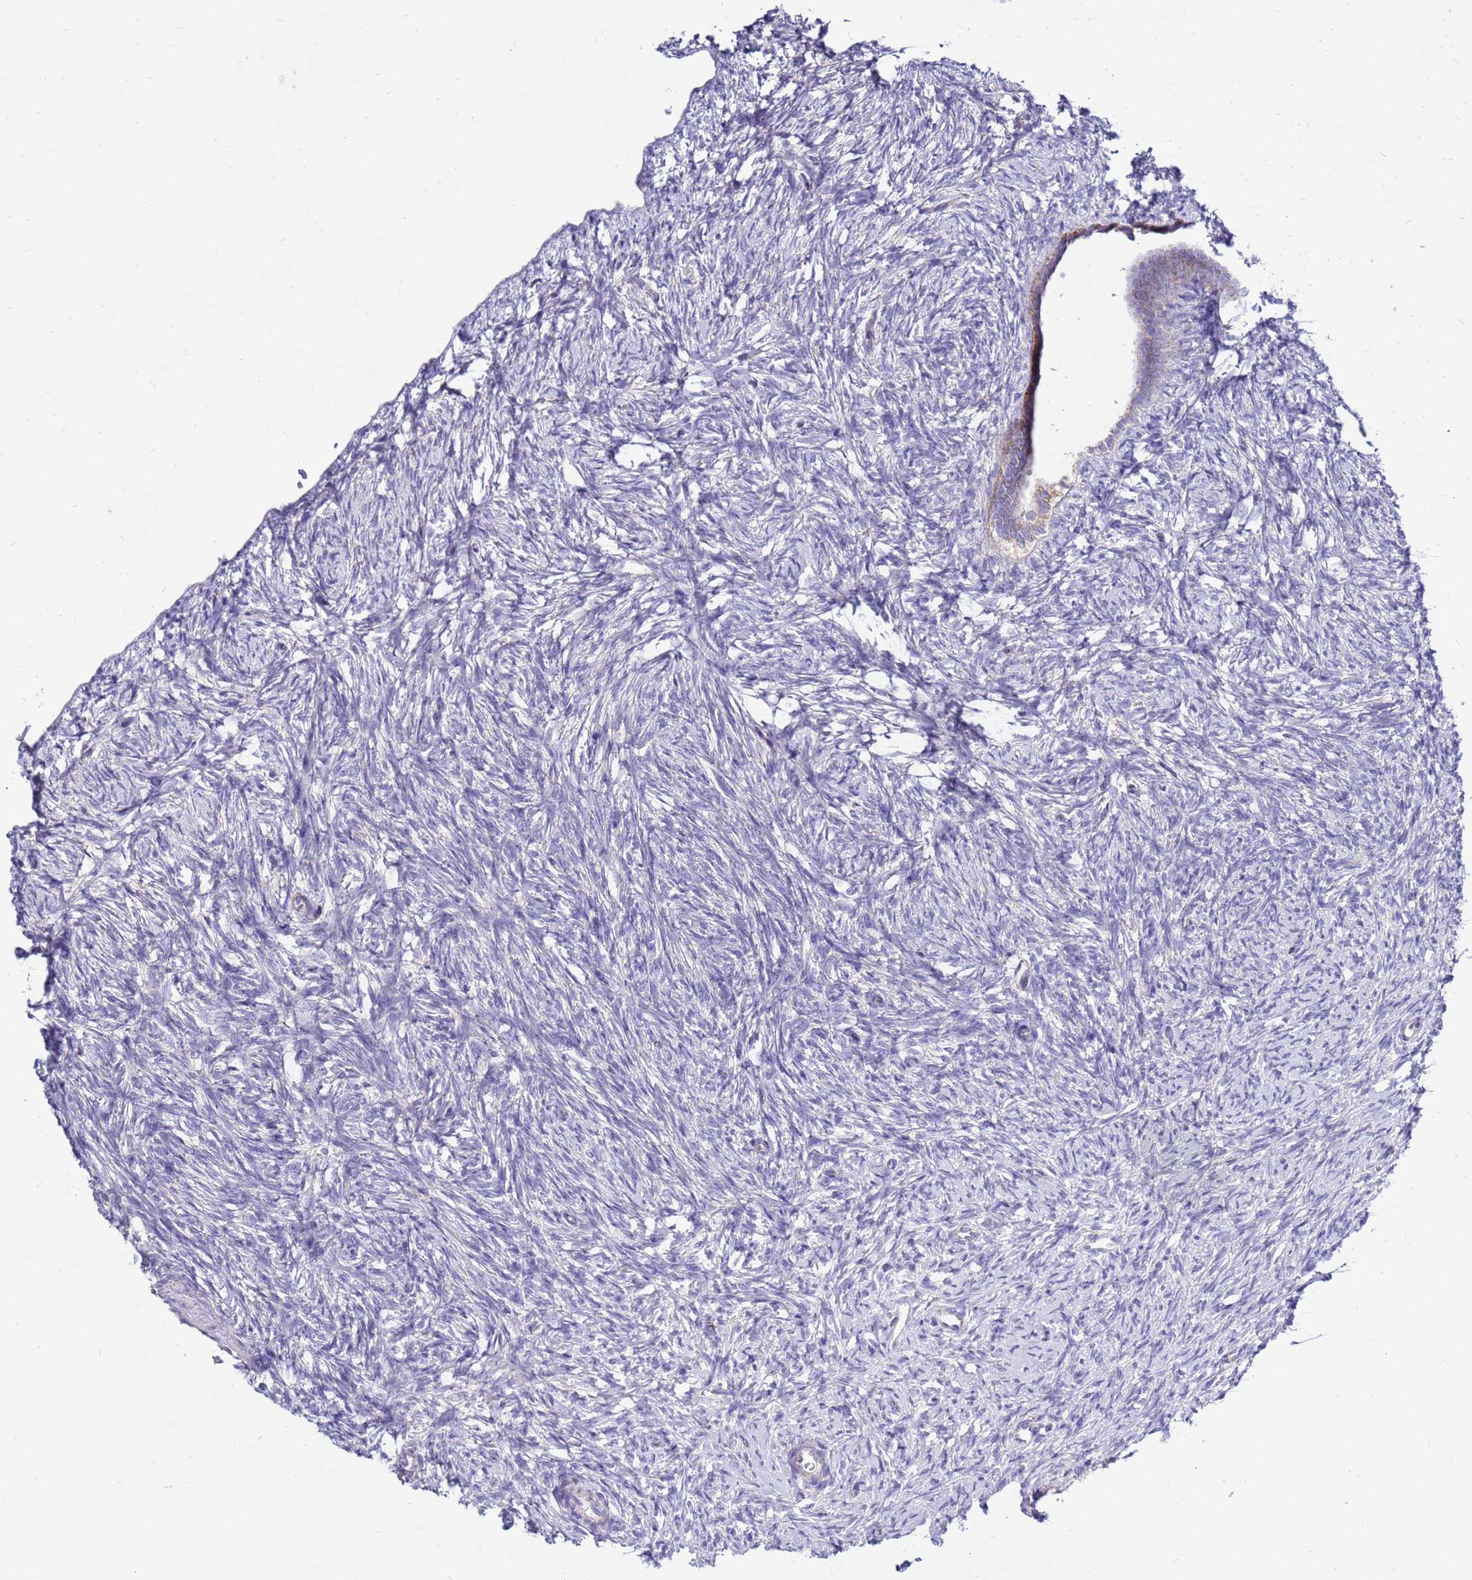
{"staining": {"intensity": "negative", "quantity": "none", "location": "none"}, "tissue": "ovary", "cell_type": "Ovarian stroma cells", "image_type": "normal", "snomed": [{"axis": "morphology", "description": "Normal tissue, NOS"}, {"axis": "topography", "description": "Ovary"}], "caption": "Protein analysis of normal ovary exhibits no significant positivity in ovarian stroma cells. (Stains: DAB immunohistochemistry (IHC) with hematoxylin counter stain, Microscopy: brightfield microscopy at high magnification).", "gene": "IGF1R", "patient": {"sex": "female", "age": 51}}